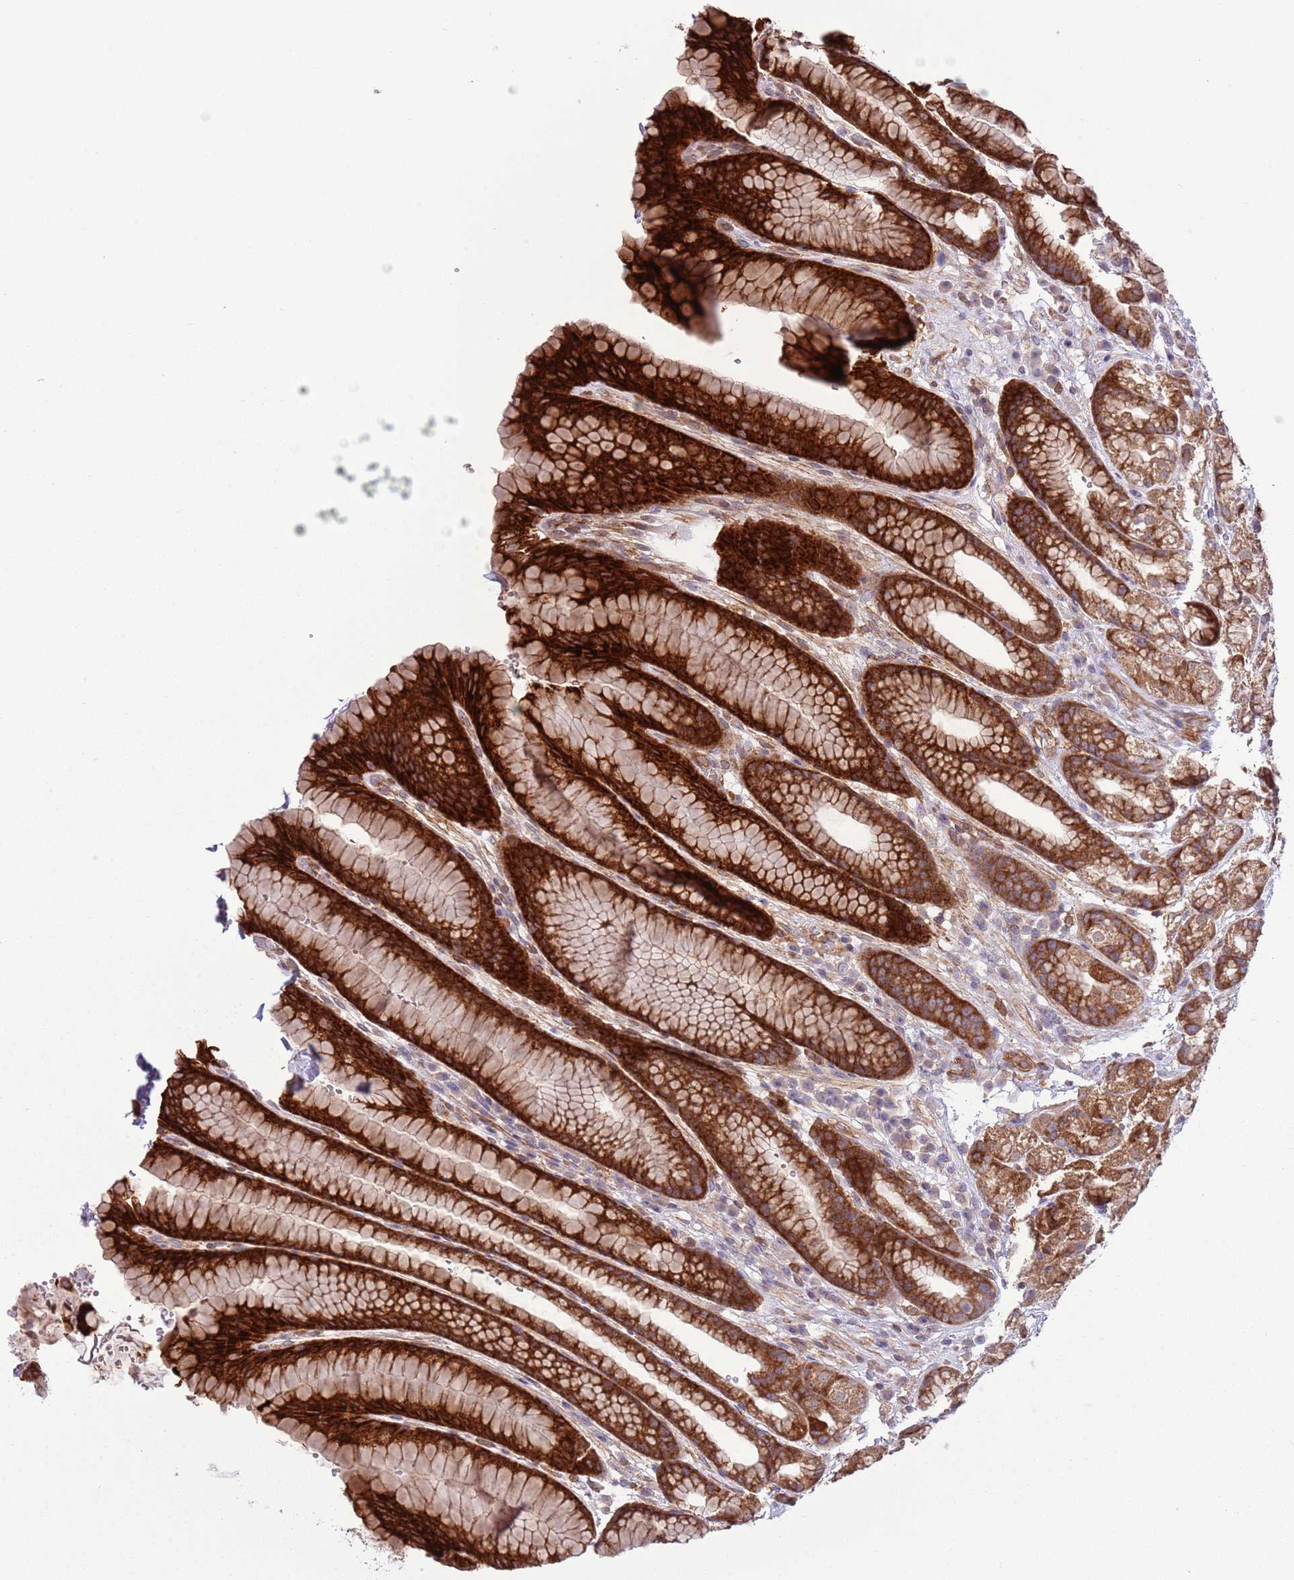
{"staining": {"intensity": "strong", "quantity": ">75%", "location": "cytoplasmic/membranous"}, "tissue": "stomach", "cell_type": "Glandular cells", "image_type": "normal", "snomed": [{"axis": "morphology", "description": "Normal tissue, NOS"}, {"axis": "morphology", "description": "Adenocarcinoma, NOS"}, {"axis": "topography", "description": "Stomach"}], "caption": "High-magnification brightfield microscopy of benign stomach stained with DAB (3,3'-diaminobenzidine) (brown) and counterstained with hematoxylin (blue). glandular cells exhibit strong cytoplasmic/membranous staining is seen in approximately>75% of cells. (IHC, brightfield microscopy, high magnification).", "gene": "LPIN2", "patient": {"sex": "male", "age": 57}}